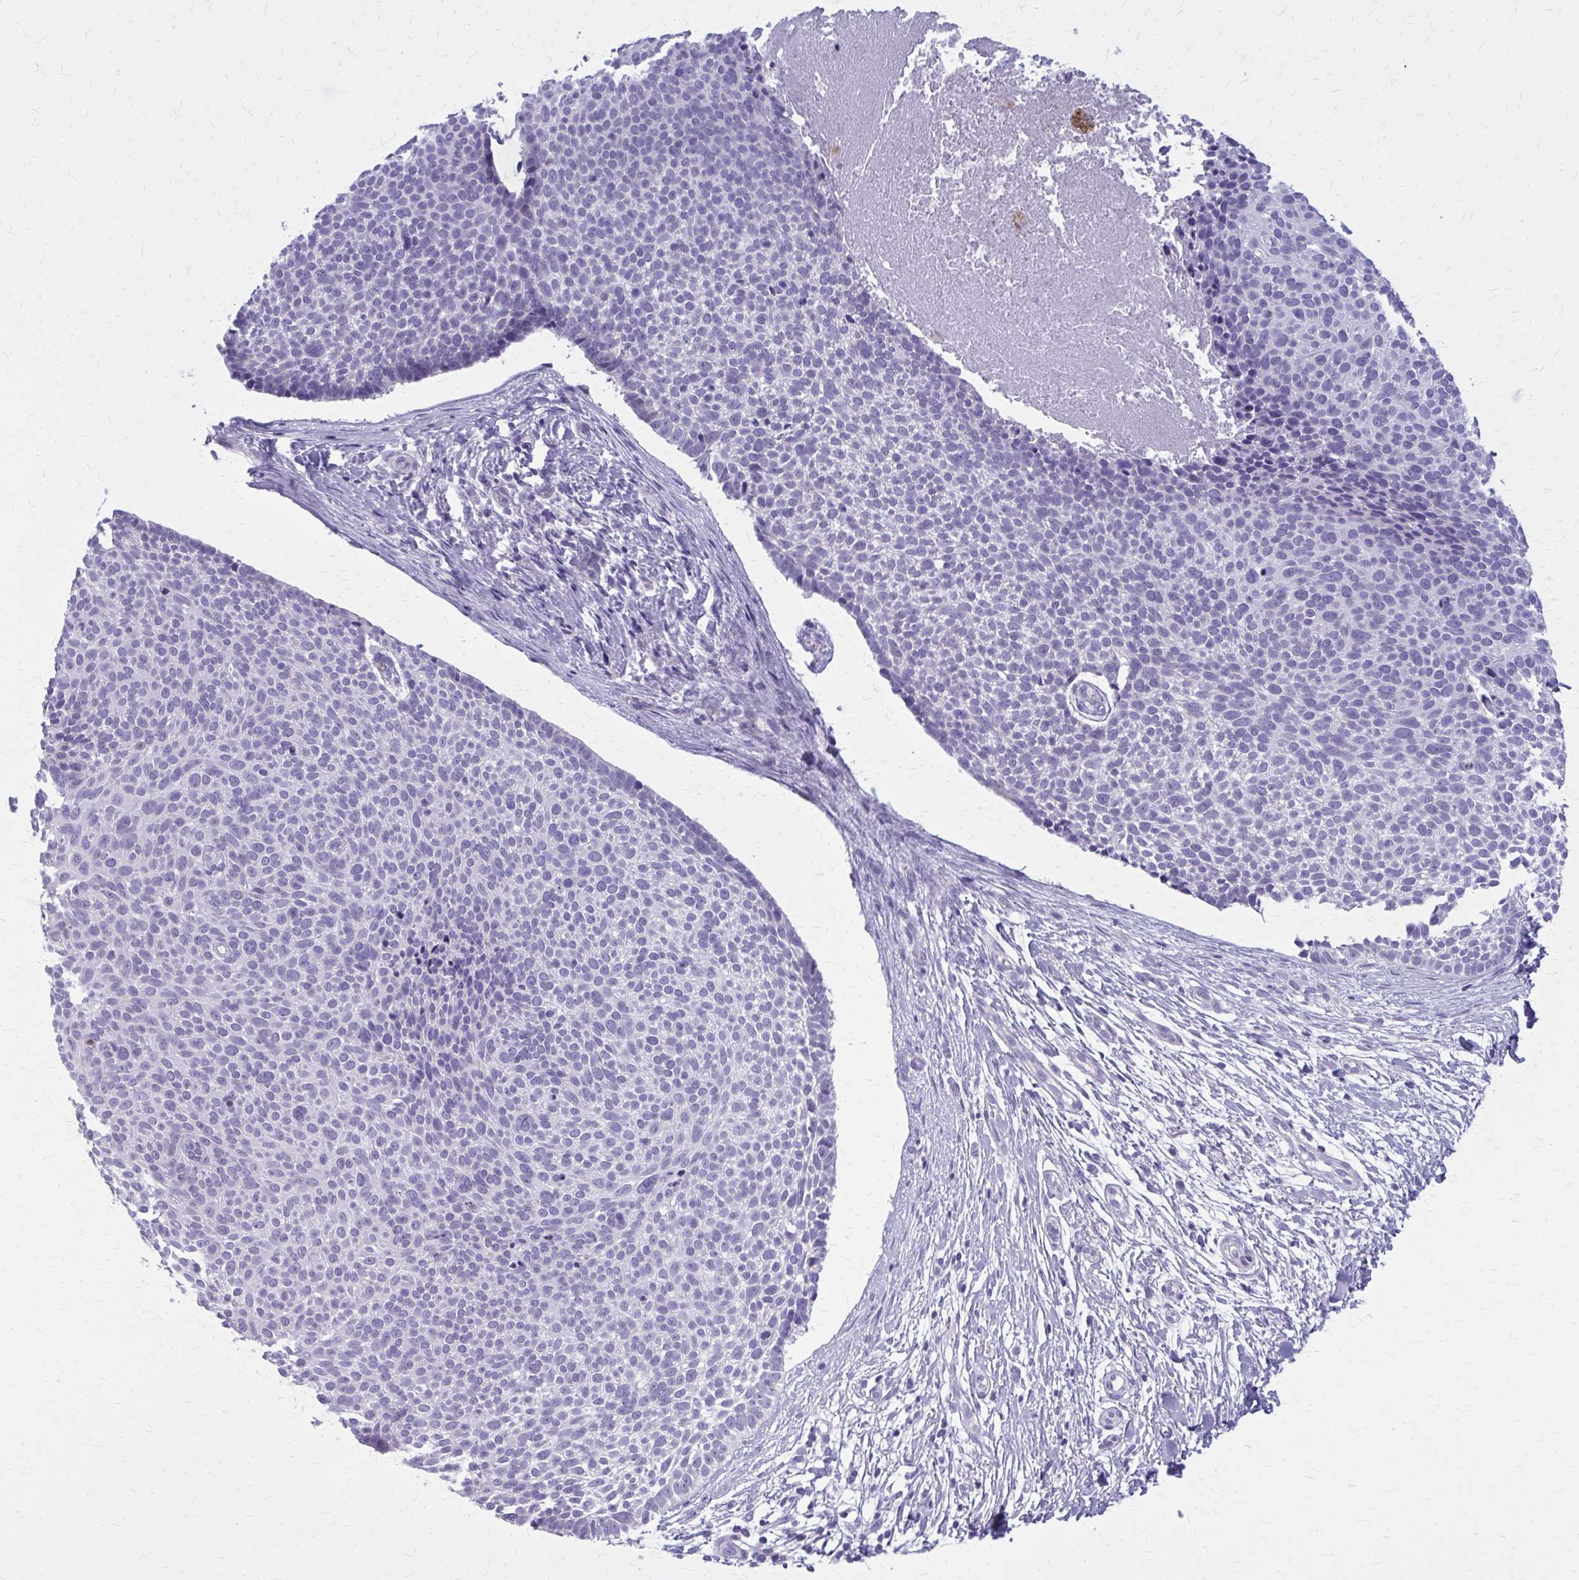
{"staining": {"intensity": "negative", "quantity": "none", "location": "none"}, "tissue": "skin cancer", "cell_type": "Tumor cells", "image_type": "cancer", "snomed": [{"axis": "morphology", "description": "Basal cell carcinoma"}, {"axis": "topography", "description": "Skin"}, {"axis": "topography", "description": "Skin of back"}], "caption": "An immunohistochemistry (IHC) image of skin cancer is shown. There is no staining in tumor cells of skin cancer.", "gene": "CASQ2", "patient": {"sex": "male", "age": 81}}